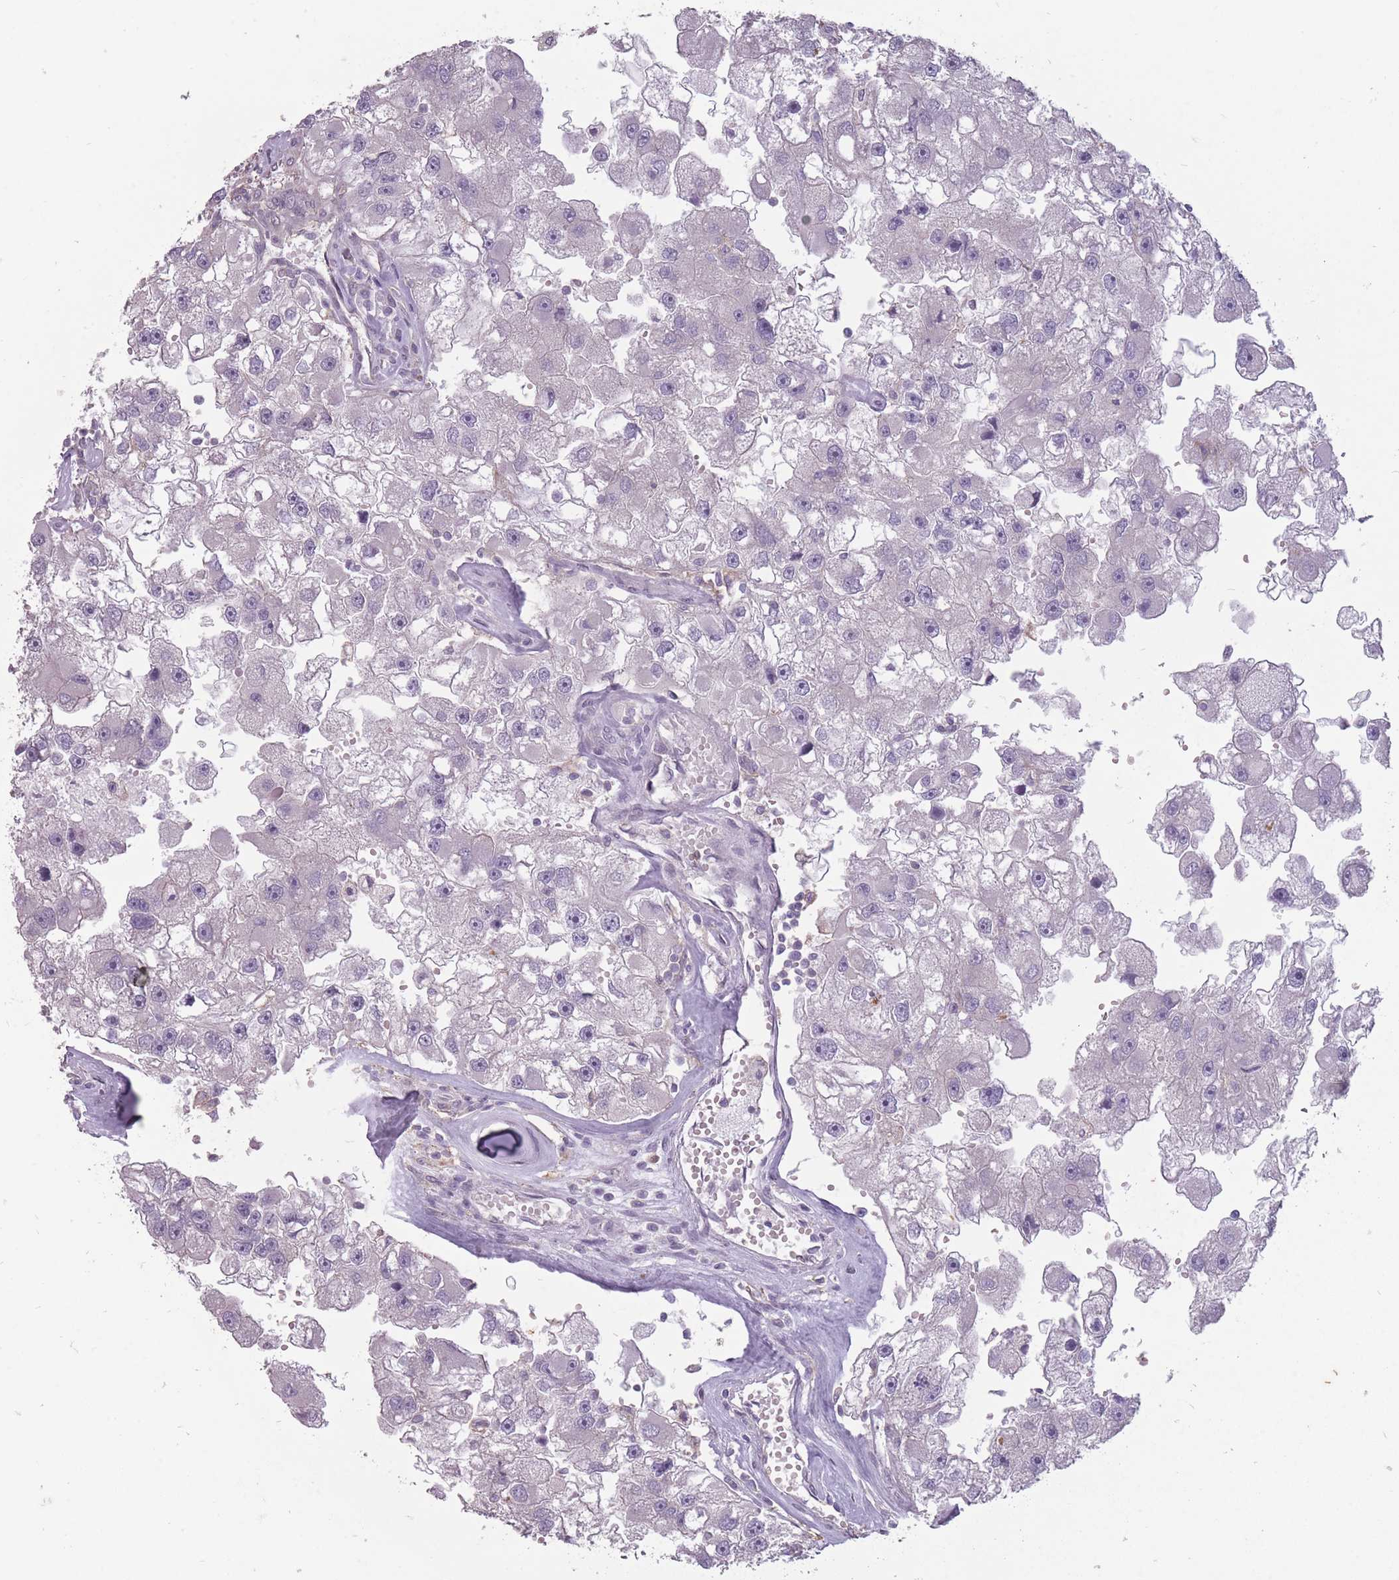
{"staining": {"intensity": "negative", "quantity": "none", "location": "none"}, "tissue": "renal cancer", "cell_type": "Tumor cells", "image_type": "cancer", "snomed": [{"axis": "morphology", "description": "Adenocarcinoma, NOS"}, {"axis": "topography", "description": "Kidney"}], "caption": "High magnification brightfield microscopy of adenocarcinoma (renal) stained with DAB (brown) and counterstained with hematoxylin (blue): tumor cells show no significant staining.", "gene": "TET3", "patient": {"sex": "male", "age": 63}}